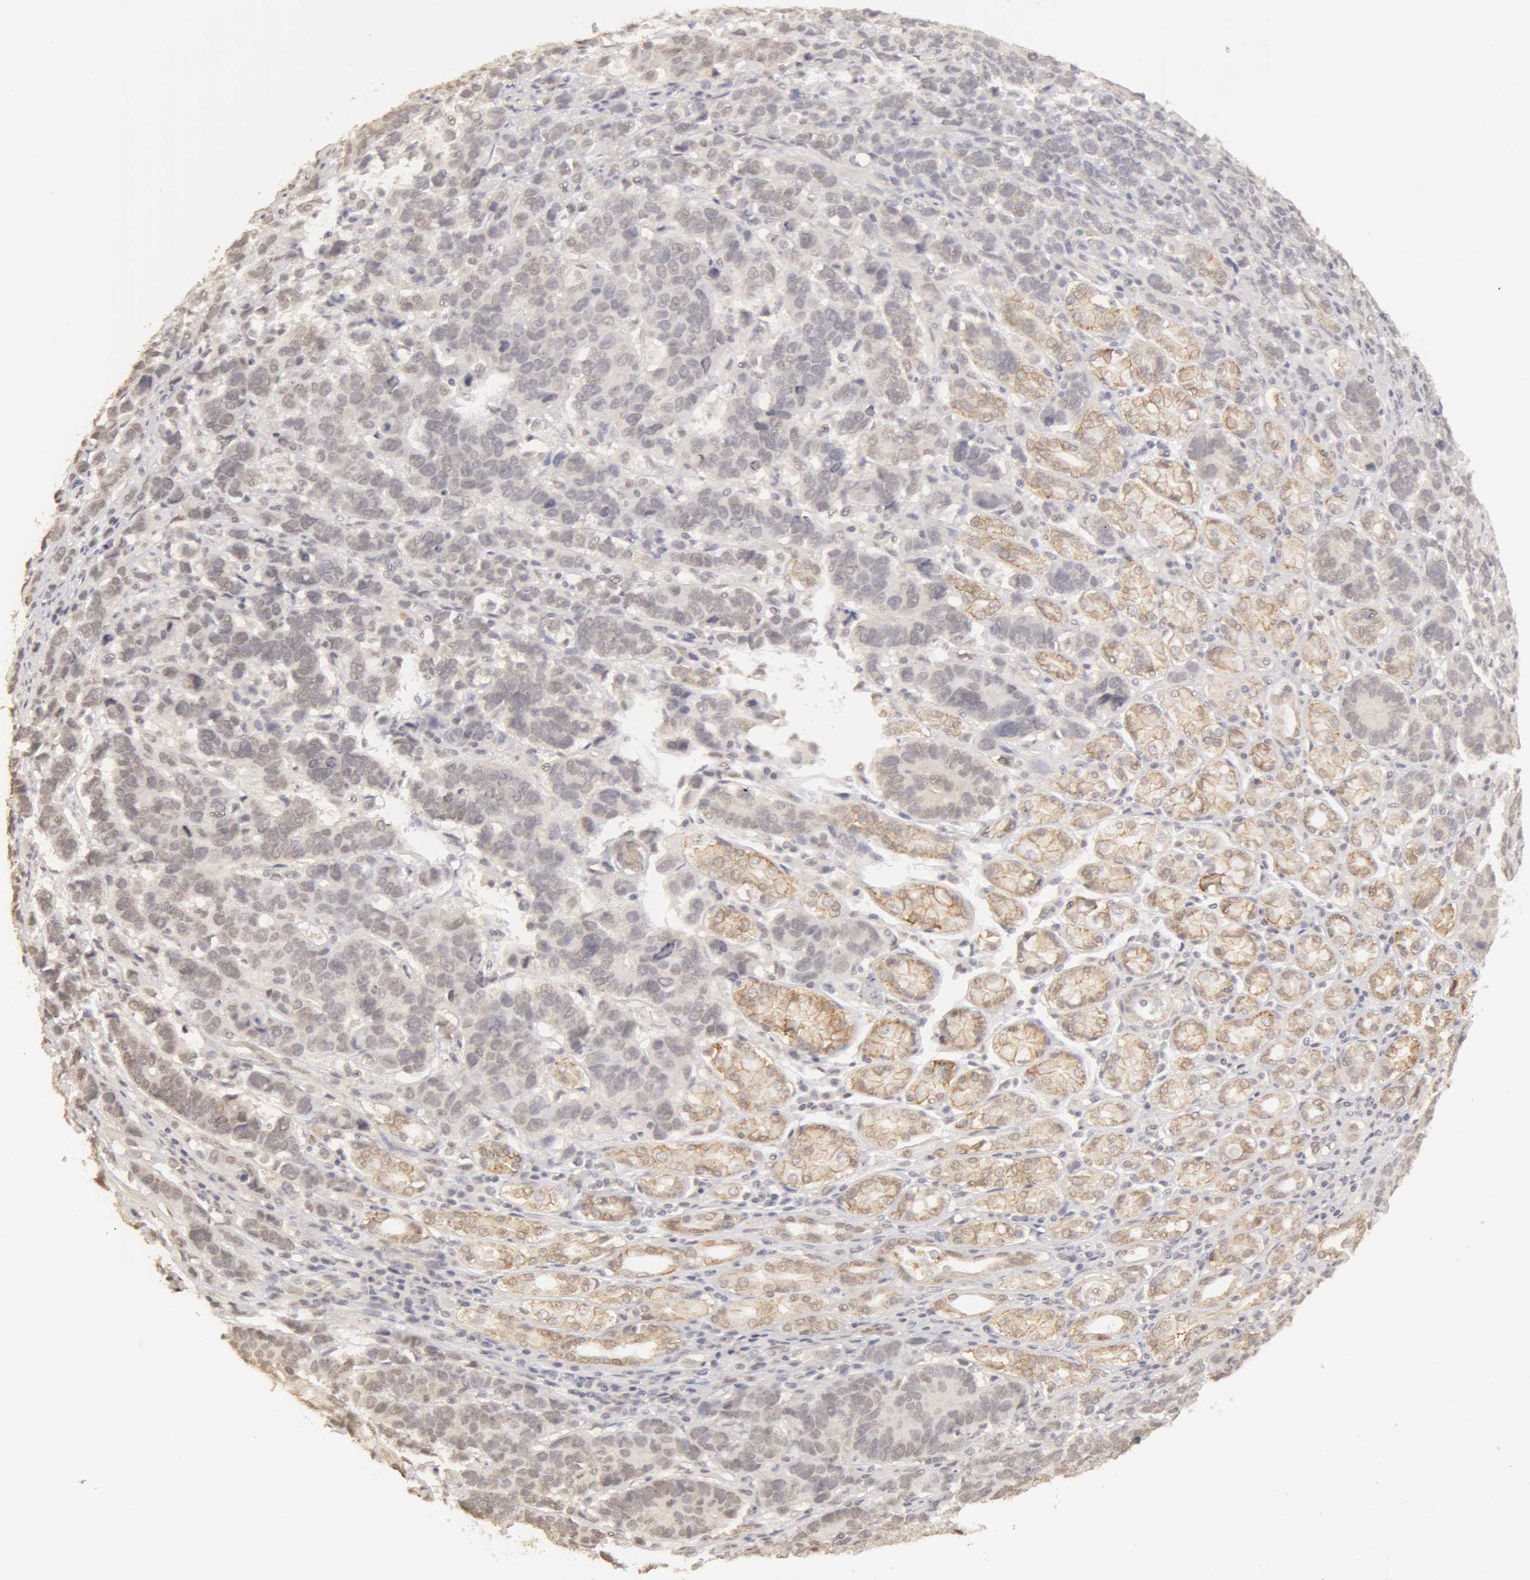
{"staining": {"intensity": "weak", "quantity": "<25%", "location": "nuclear"}, "tissue": "stomach cancer", "cell_type": "Tumor cells", "image_type": "cancer", "snomed": [{"axis": "morphology", "description": "Adenocarcinoma, NOS"}, {"axis": "topography", "description": "Stomach, upper"}], "caption": "Stomach adenocarcinoma was stained to show a protein in brown. There is no significant staining in tumor cells.", "gene": "ADAM10", "patient": {"sex": "male", "age": 71}}